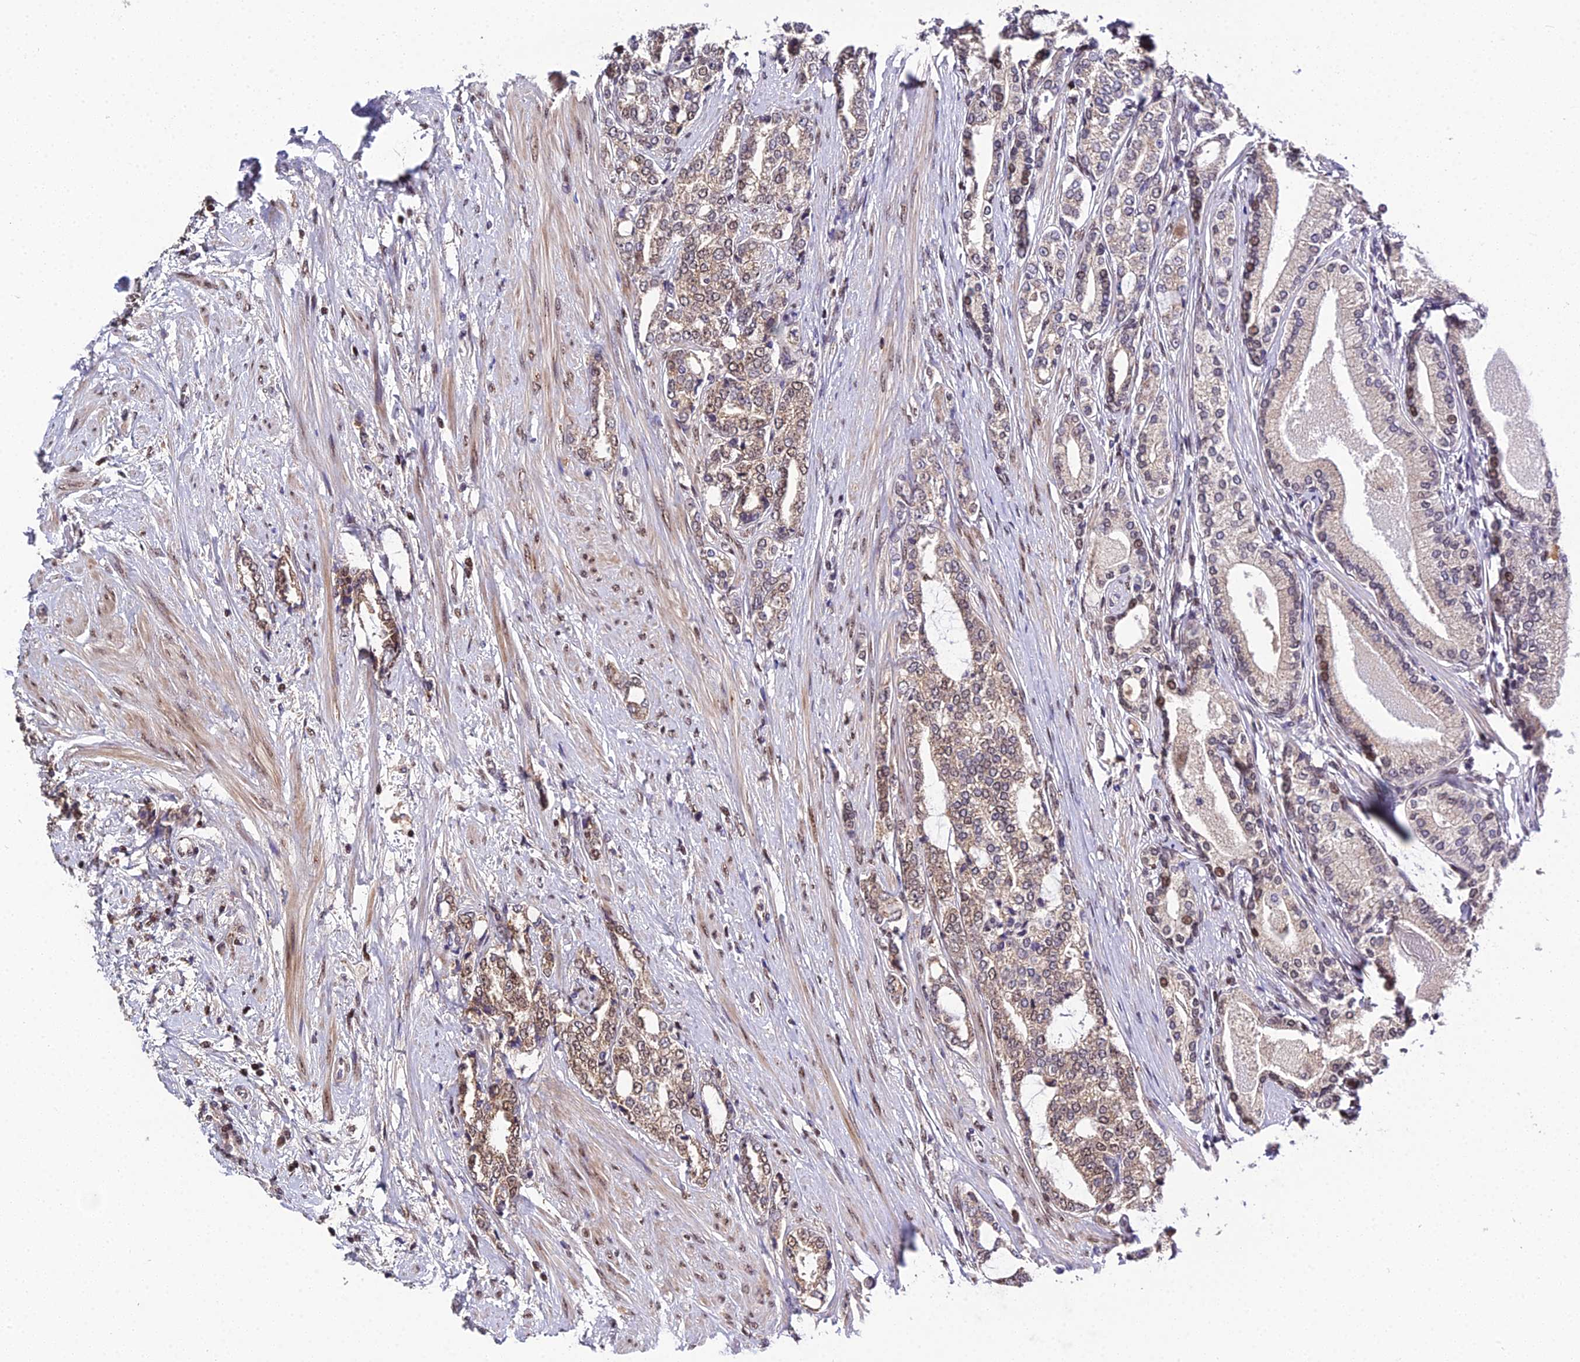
{"staining": {"intensity": "weak", "quantity": "25%-75%", "location": "cytoplasmic/membranous,nuclear"}, "tissue": "prostate cancer", "cell_type": "Tumor cells", "image_type": "cancer", "snomed": [{"axis": "morphology", "description": "Adenocarcinoma, High grade"}, {"axis": "topography", "description": "Prostate"}], "caption": "Weak cytoplasmic/membranous and nuclear positivity for a protein is present in about 25%-75% of tumor cells of prostate adenocarcinoma (high-grade) using IHC.", "gene": "ARL2", "patient": {"sex": "male", "age": 64}}